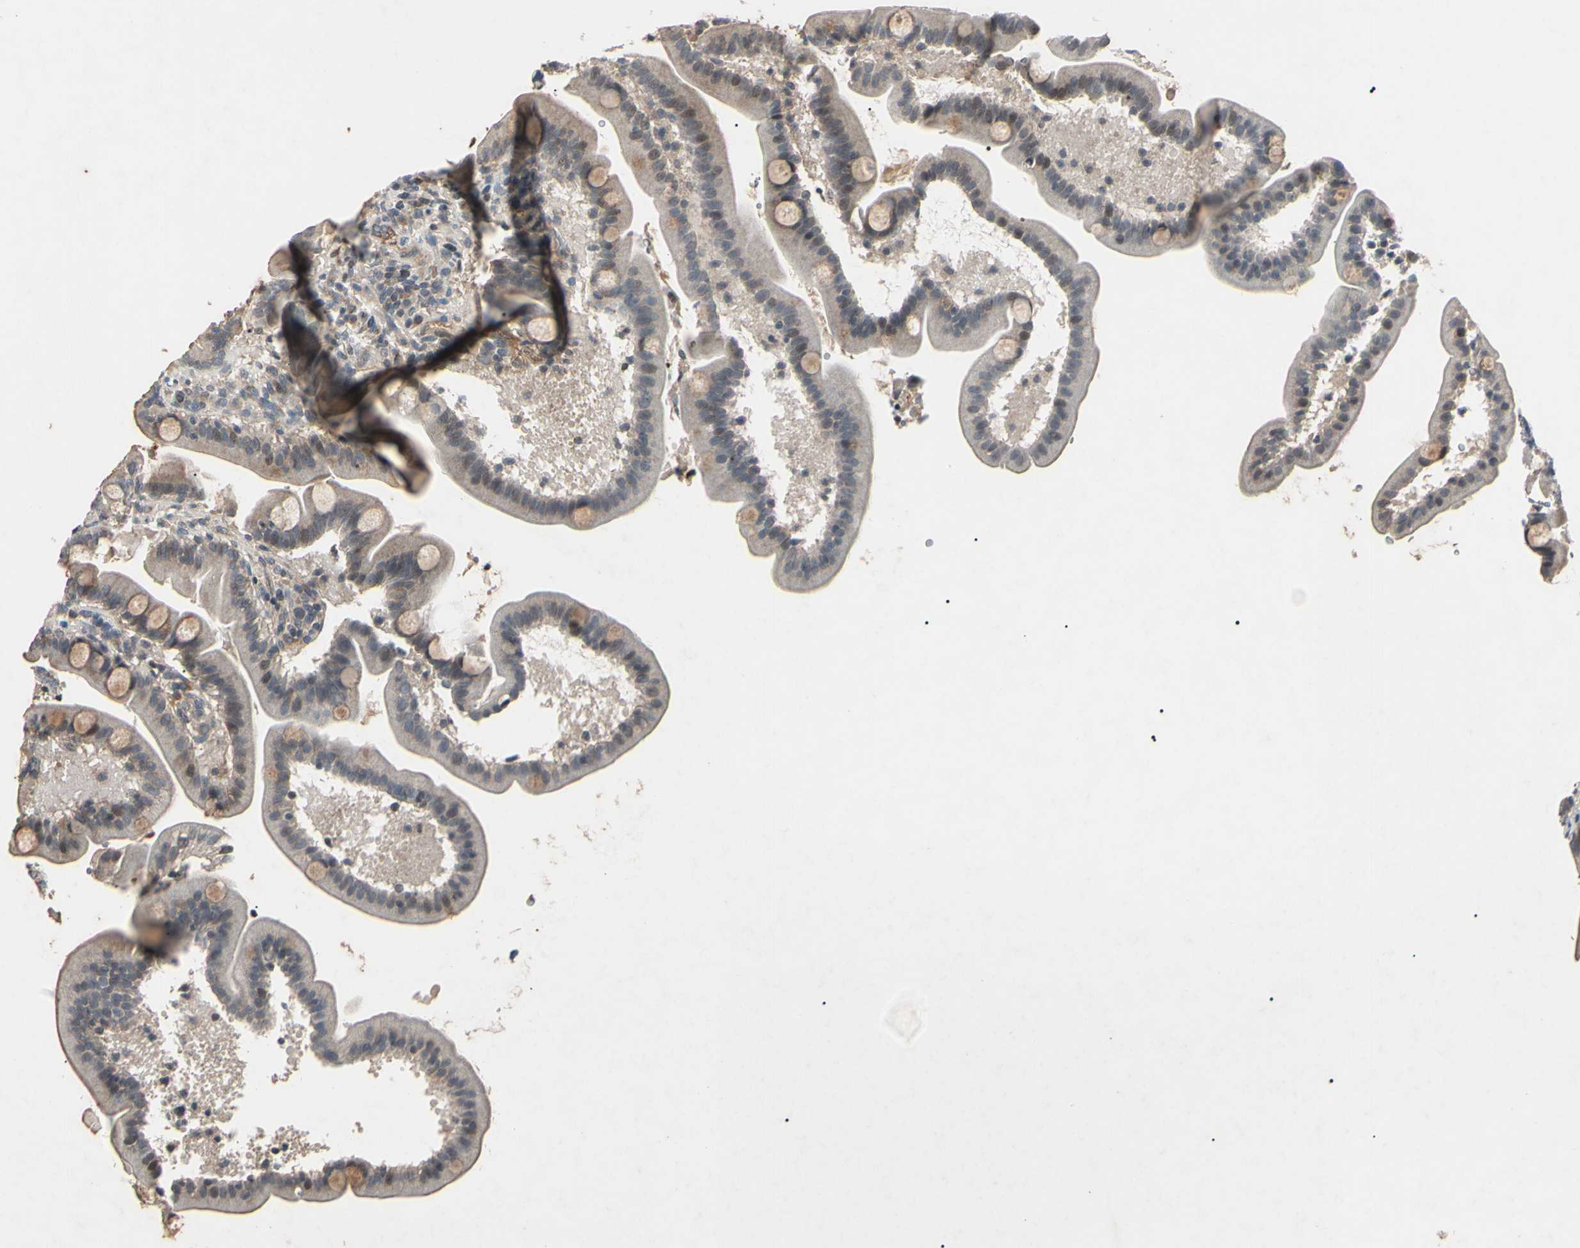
{"staining": {"intensity": "weak", "quantity": "25%-75%", "location": "cytoplasmic/membranous"}, "tissue": "duodenum", "cell_type": "Glandular cells", "image_type": "normal", "snomed": [{"axis": "morphology", "description": "Normal tissue, NOS"}, {"axis": "topography", "description": "Duodenum"}], "caption": "Duodenum stained with immunohistochemistry displays weak cytoplasmic/membranous positivity in about 25%-75% of glandular cells.", "gene": "AEBP1", "patient": {"sex": "male", "age": 54}}